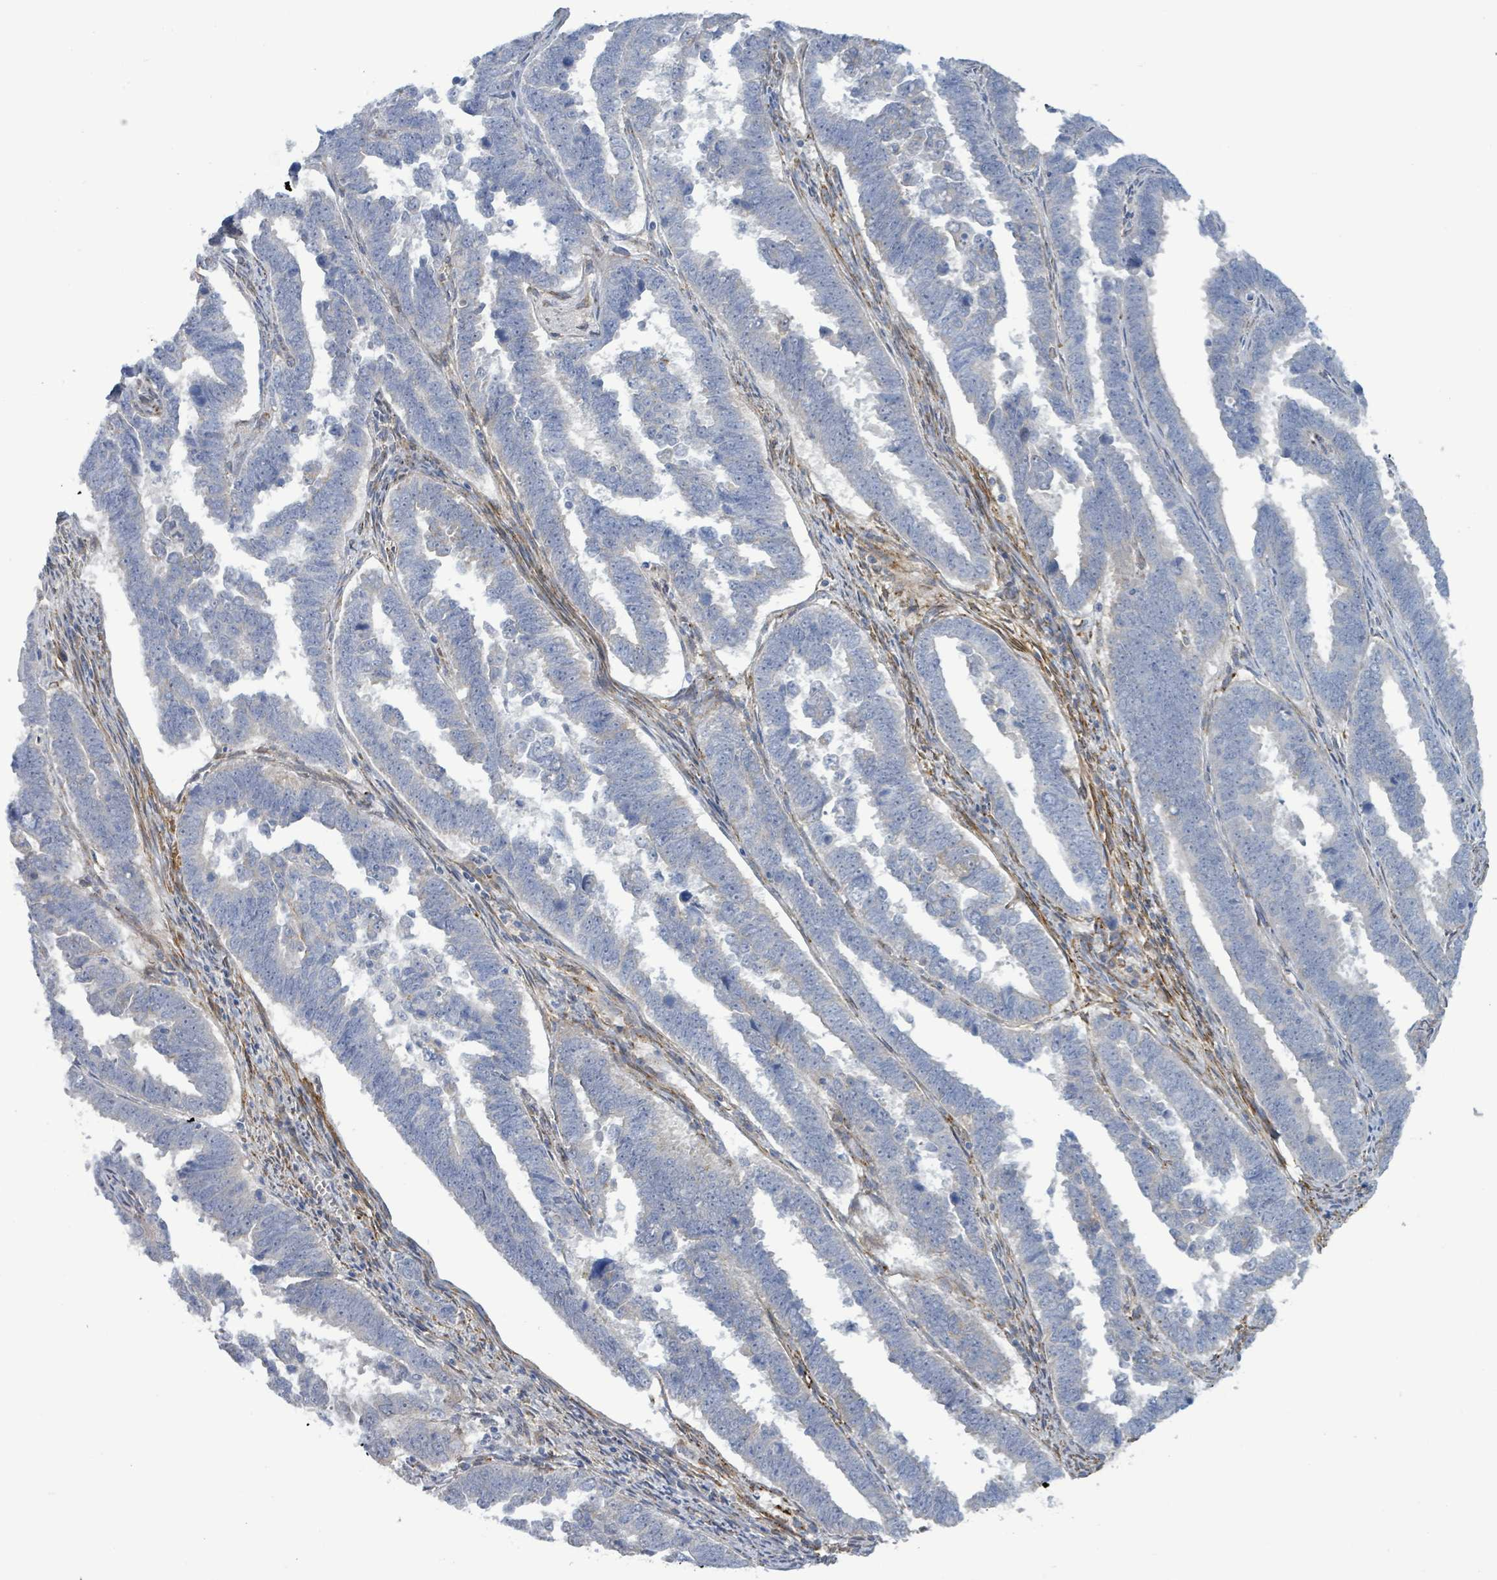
{"staining": {"intensity": "negative", "quantity": "none", "location": "none"}, "tissue": "endometrial cancer", "cell_type": "Tumor cells", "image_type": "cancer", "snomed": [{"axis": "morphology", "description": "Adenocarcinoma, NOS"}, {"axis": "topography", "description": "Endometrium"}], "caption": "Immunohistochemistry histopathology image of neoplastic tissue: endometrial cancer stained with DAB (3,3'-diaminobenzidine) shows no significant protein expression in tumor cells.", "gene": "DMRTC1B", "patient": {"sex": "female", "age": 75}}